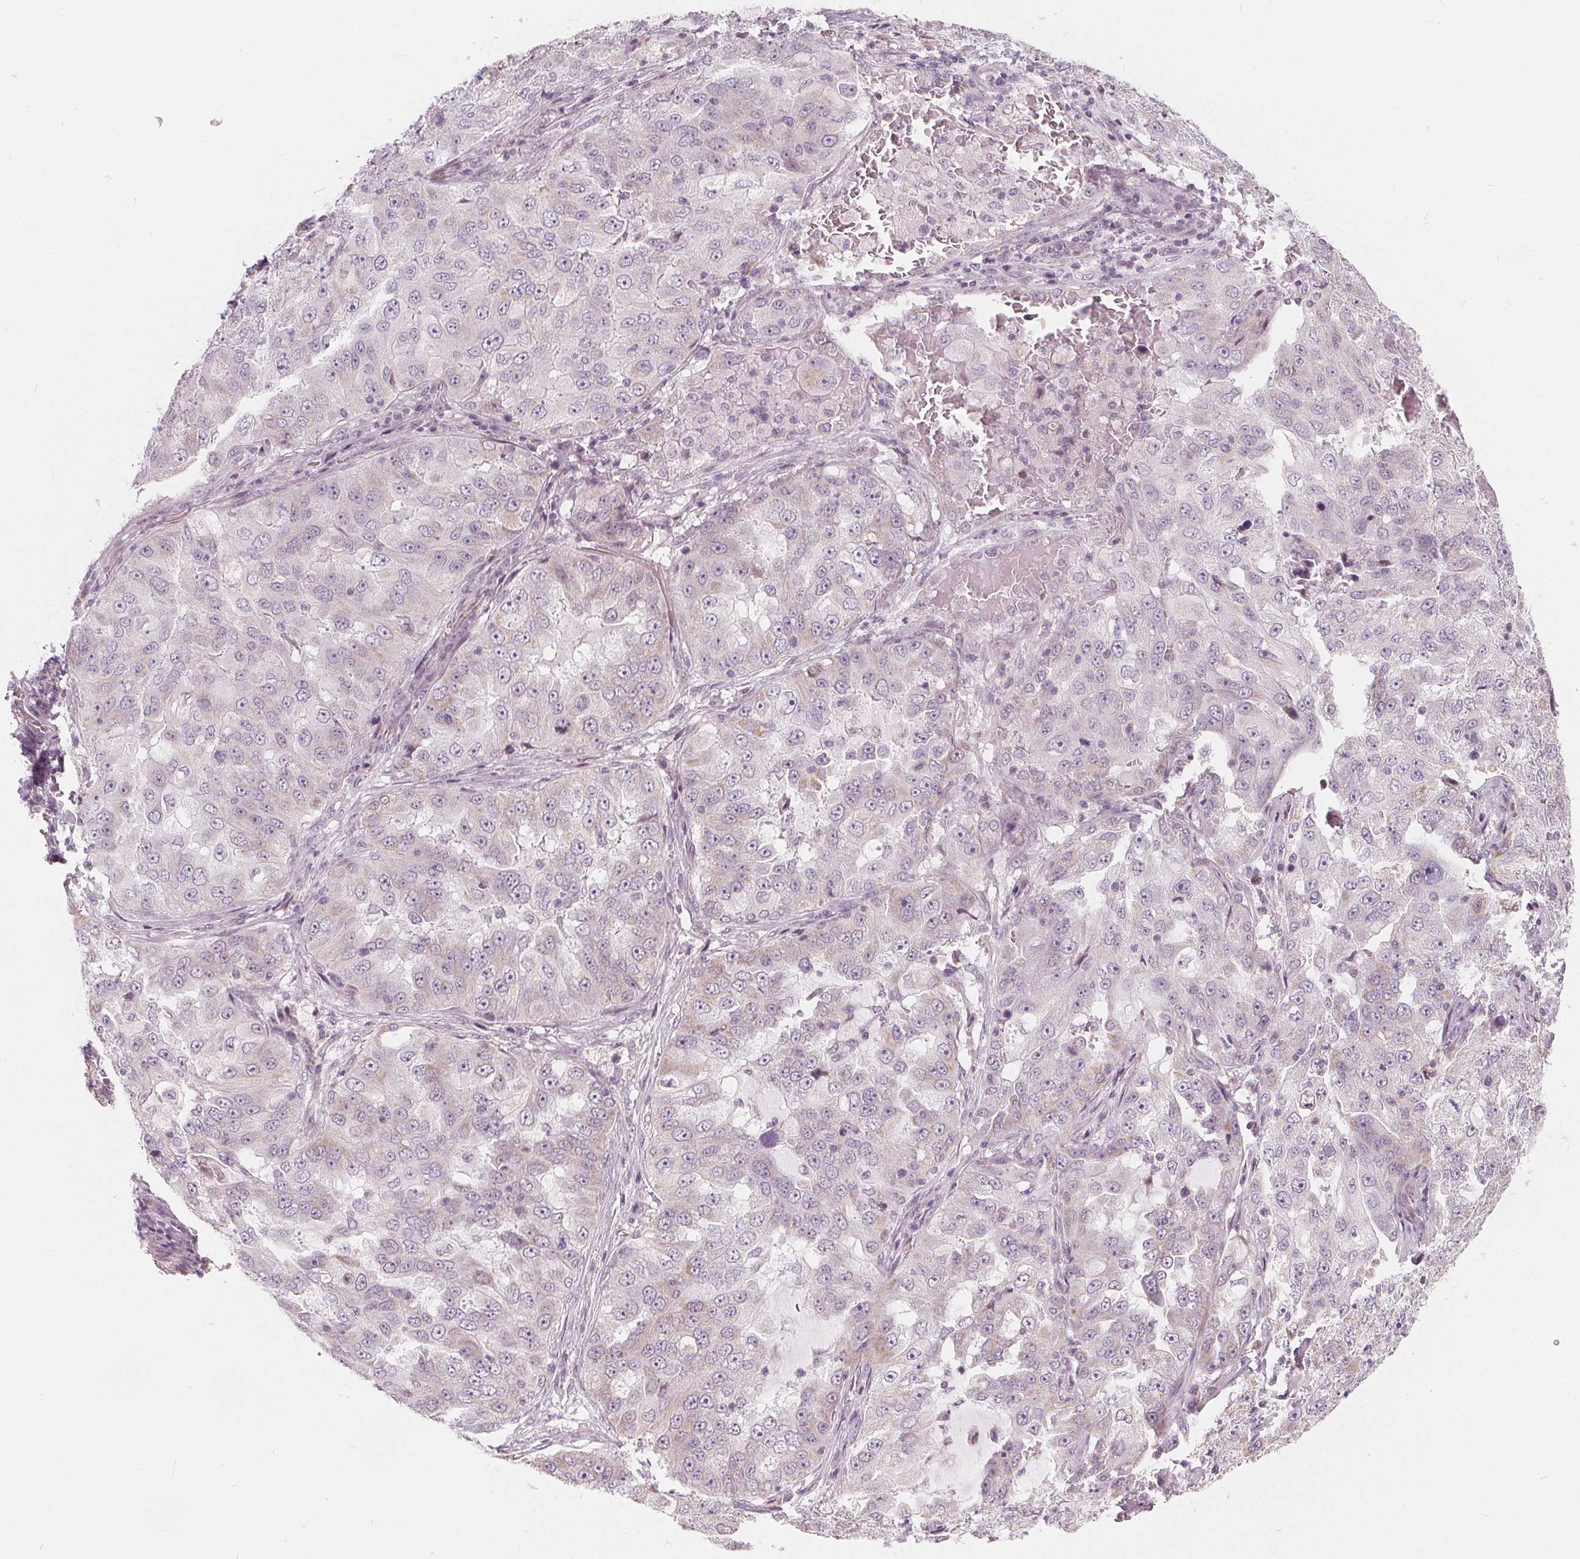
{"staining": {"intensity": "weak", "quantity": "<25%", "location": "cytoplasmic/membranous"}, "tissue": "lung cancer", "cell_type": "Tumor cells", "image_type": "cancer", "snomed": [{"axis": "morphology", "description": "Adenocarcinoma, NOS"}, {"axis": "topography", "description": "Lung"}], "caption": "Adenocarcinoma (lung) stained for a protein using IHC displays no positivity tumor cells.", "gene": "NUP210L", "patient": {"sex": "female", "age": 61}}